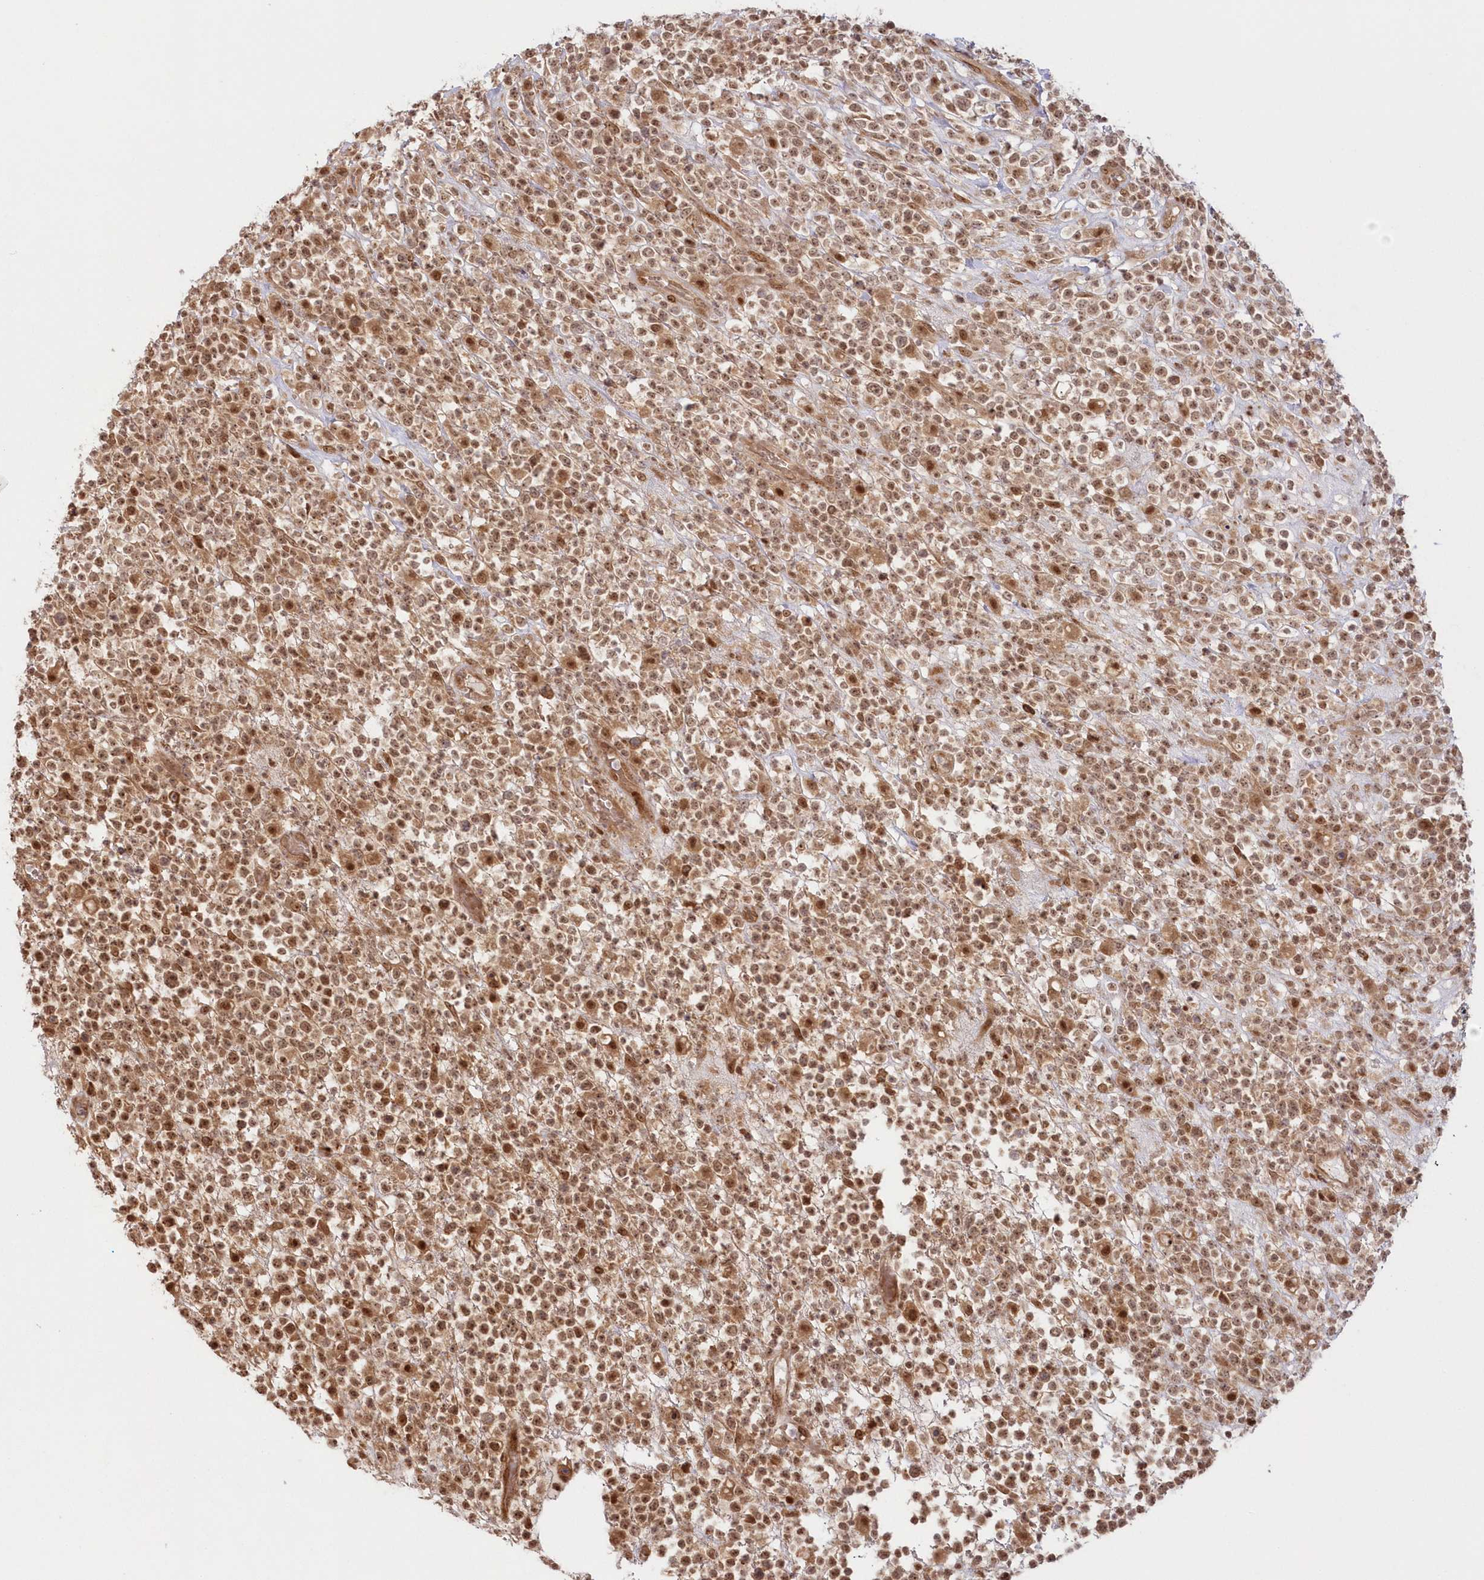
{"staining": {"intensity": "moderate", "quantity": ">75%", "location": "nuclear"}, "tissue": "lymphoma", "cell_type": "Tumor cells", "image_type": "cancer", "snomed": [{"axis": "morphology", "description": "Malignant lymphoma, non-Hodgkin's type, High grade"}, {"axis": "topography", "description": "Colon"}], "caption": "Tumor cells display medium levels of moderate nuclear staining in about >75% of cells in human lymphoma.", "gene": "TOGARAM2", "patient": {"sex": "female", "age": 53}}